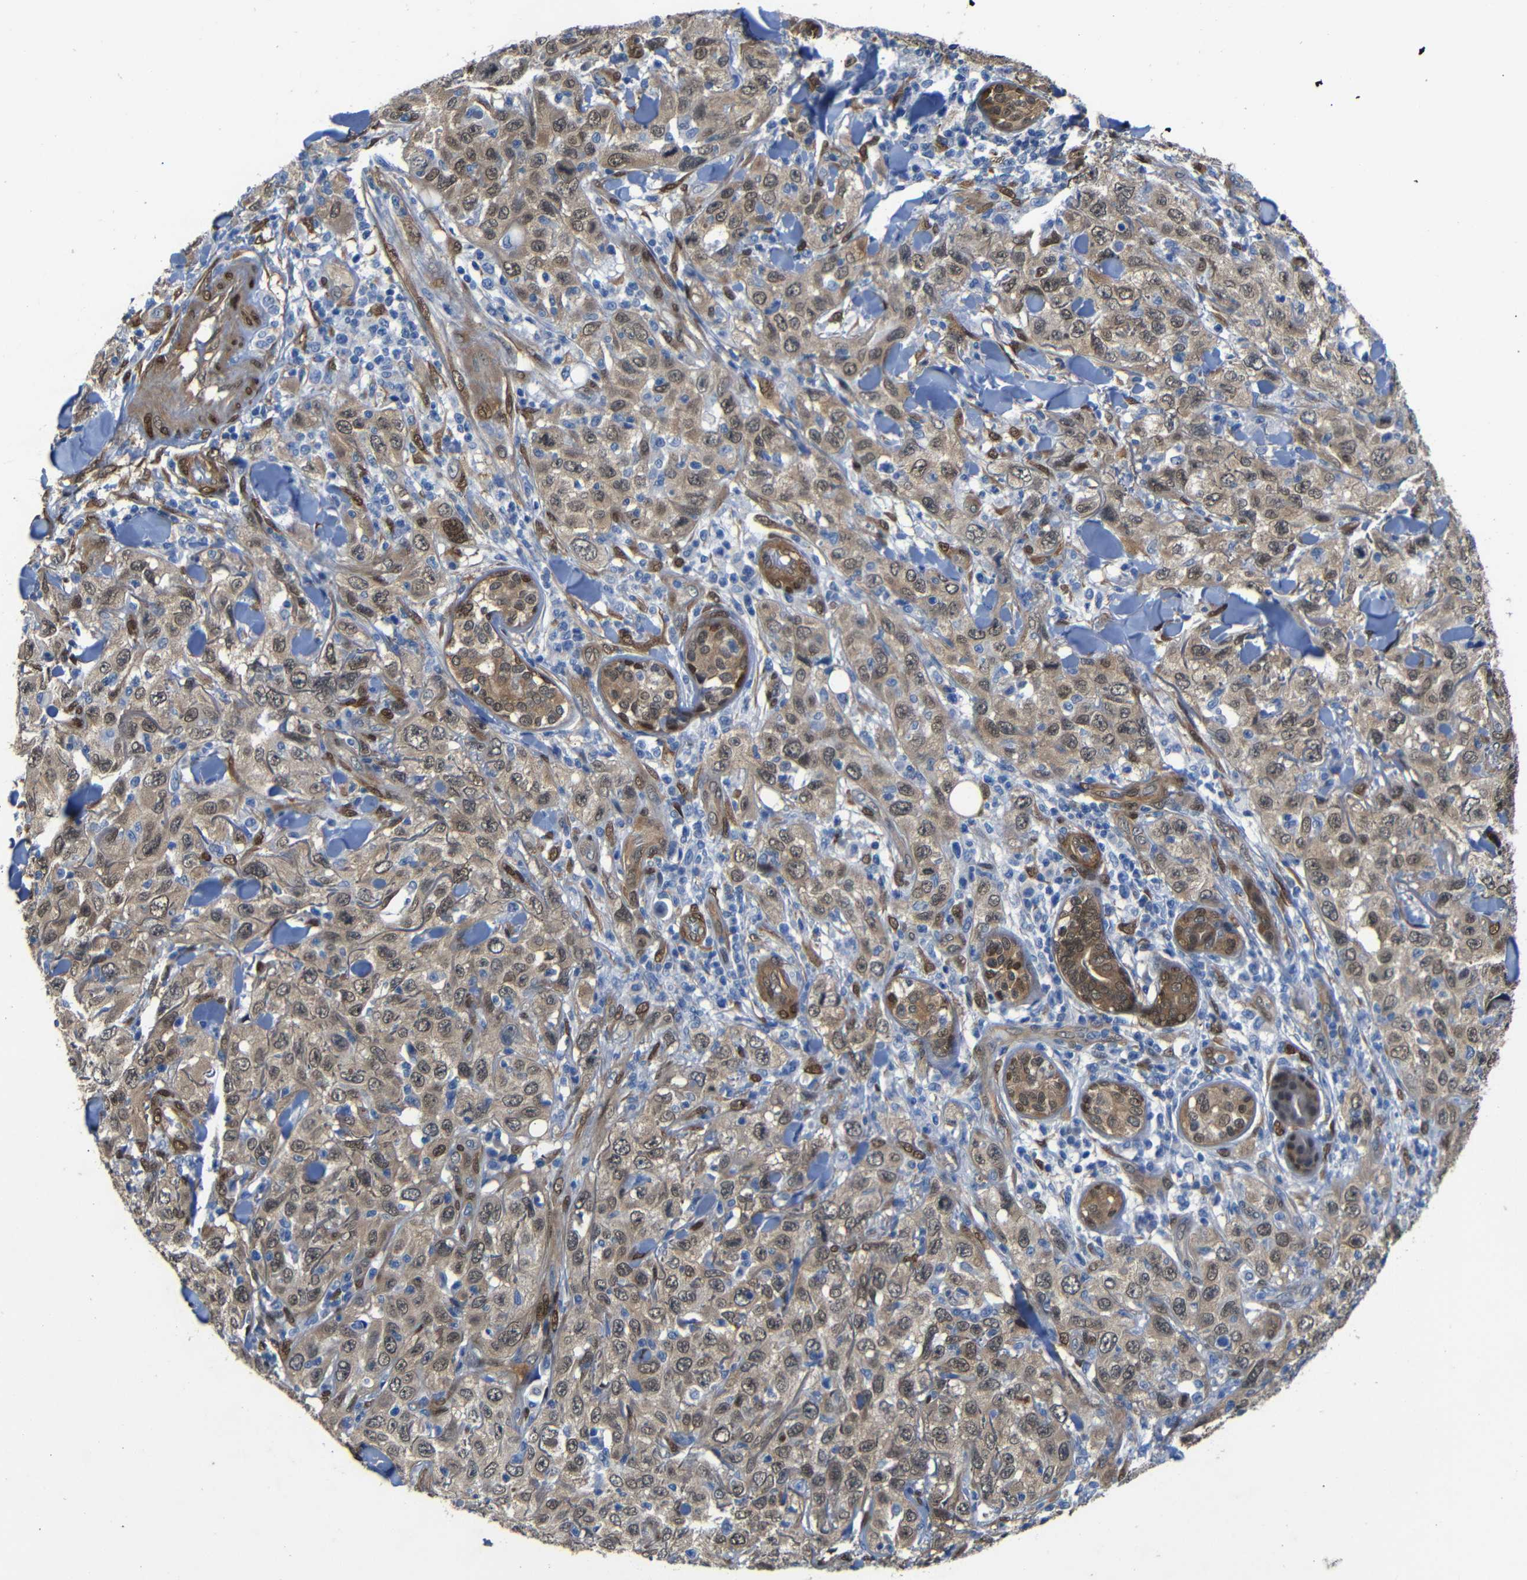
{"staining": {"intensity": "weak", "quantity": ">75%", "location": "cytoplasmic/membranous,nuclear"}, "tissue": "skin cancer", "cell_type": "Tumor cells", "image_type": "cancer", "snomed": [{"axis": "morphology", "description": "Squamous cell carcinoma, NOS"}, {"axis": "topography", "description": "Skin"}], "caption": "IHC staining of skin squamous cell carcinoma, which demonstrates low levels of weak cytoplasmic/membranous and nuclear staining in about >75% of tumor cells indicating weak cytoplasmic/membranous and nuclear protein expression. The staining was performed using DAB (3,3'-diaminobenzidine) (brown) for protein detection and nuclei were counterstained in hematoxylin (blue).", "gene": "YAP1", "patient": {"sex": "female", "age": 88}}